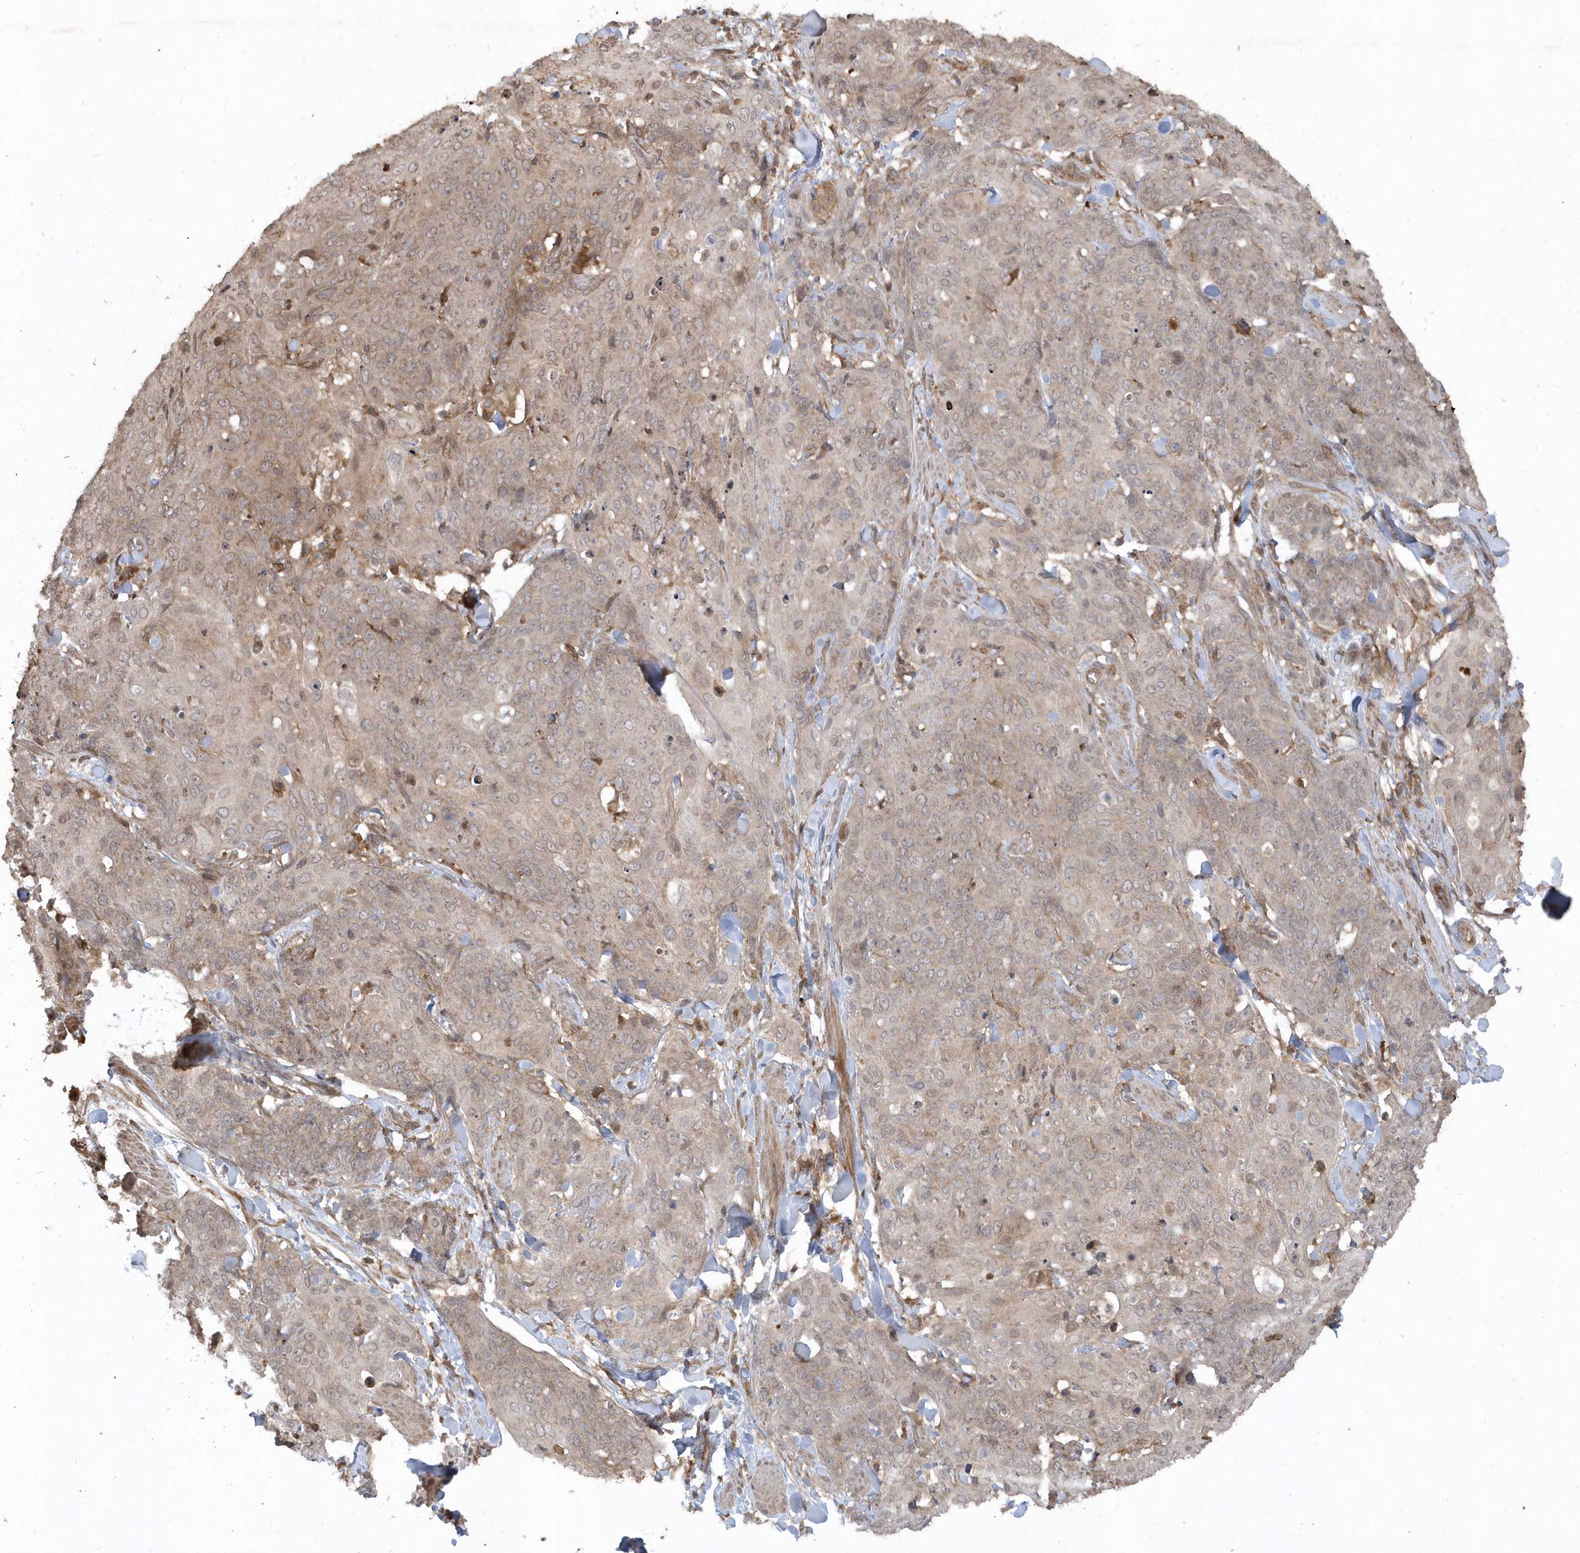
{"staining": {"intensity": "weak", "quantity": "<25%", "location": "cytoplasmic/membranous"}, "tissue": "skin cancer", "cell_type": "Tumor cells", "image_type": "cancer", "snomed": [{"axis": "morphology", "description": "Squamous cell carcinoma, NOS"}, {"axis": "topography", "description": "Skin"}, {"axis": "topography", "description": "Vulva"}], "caption": "A high-resolution micrograph shows immunohistochemistry (IHC) staining of squamous cell carcinoma (skin), which shows no significant expression in tumor cells.", "gene": "HERPUD1", "patient": {"sex": "female", "age": 85}}